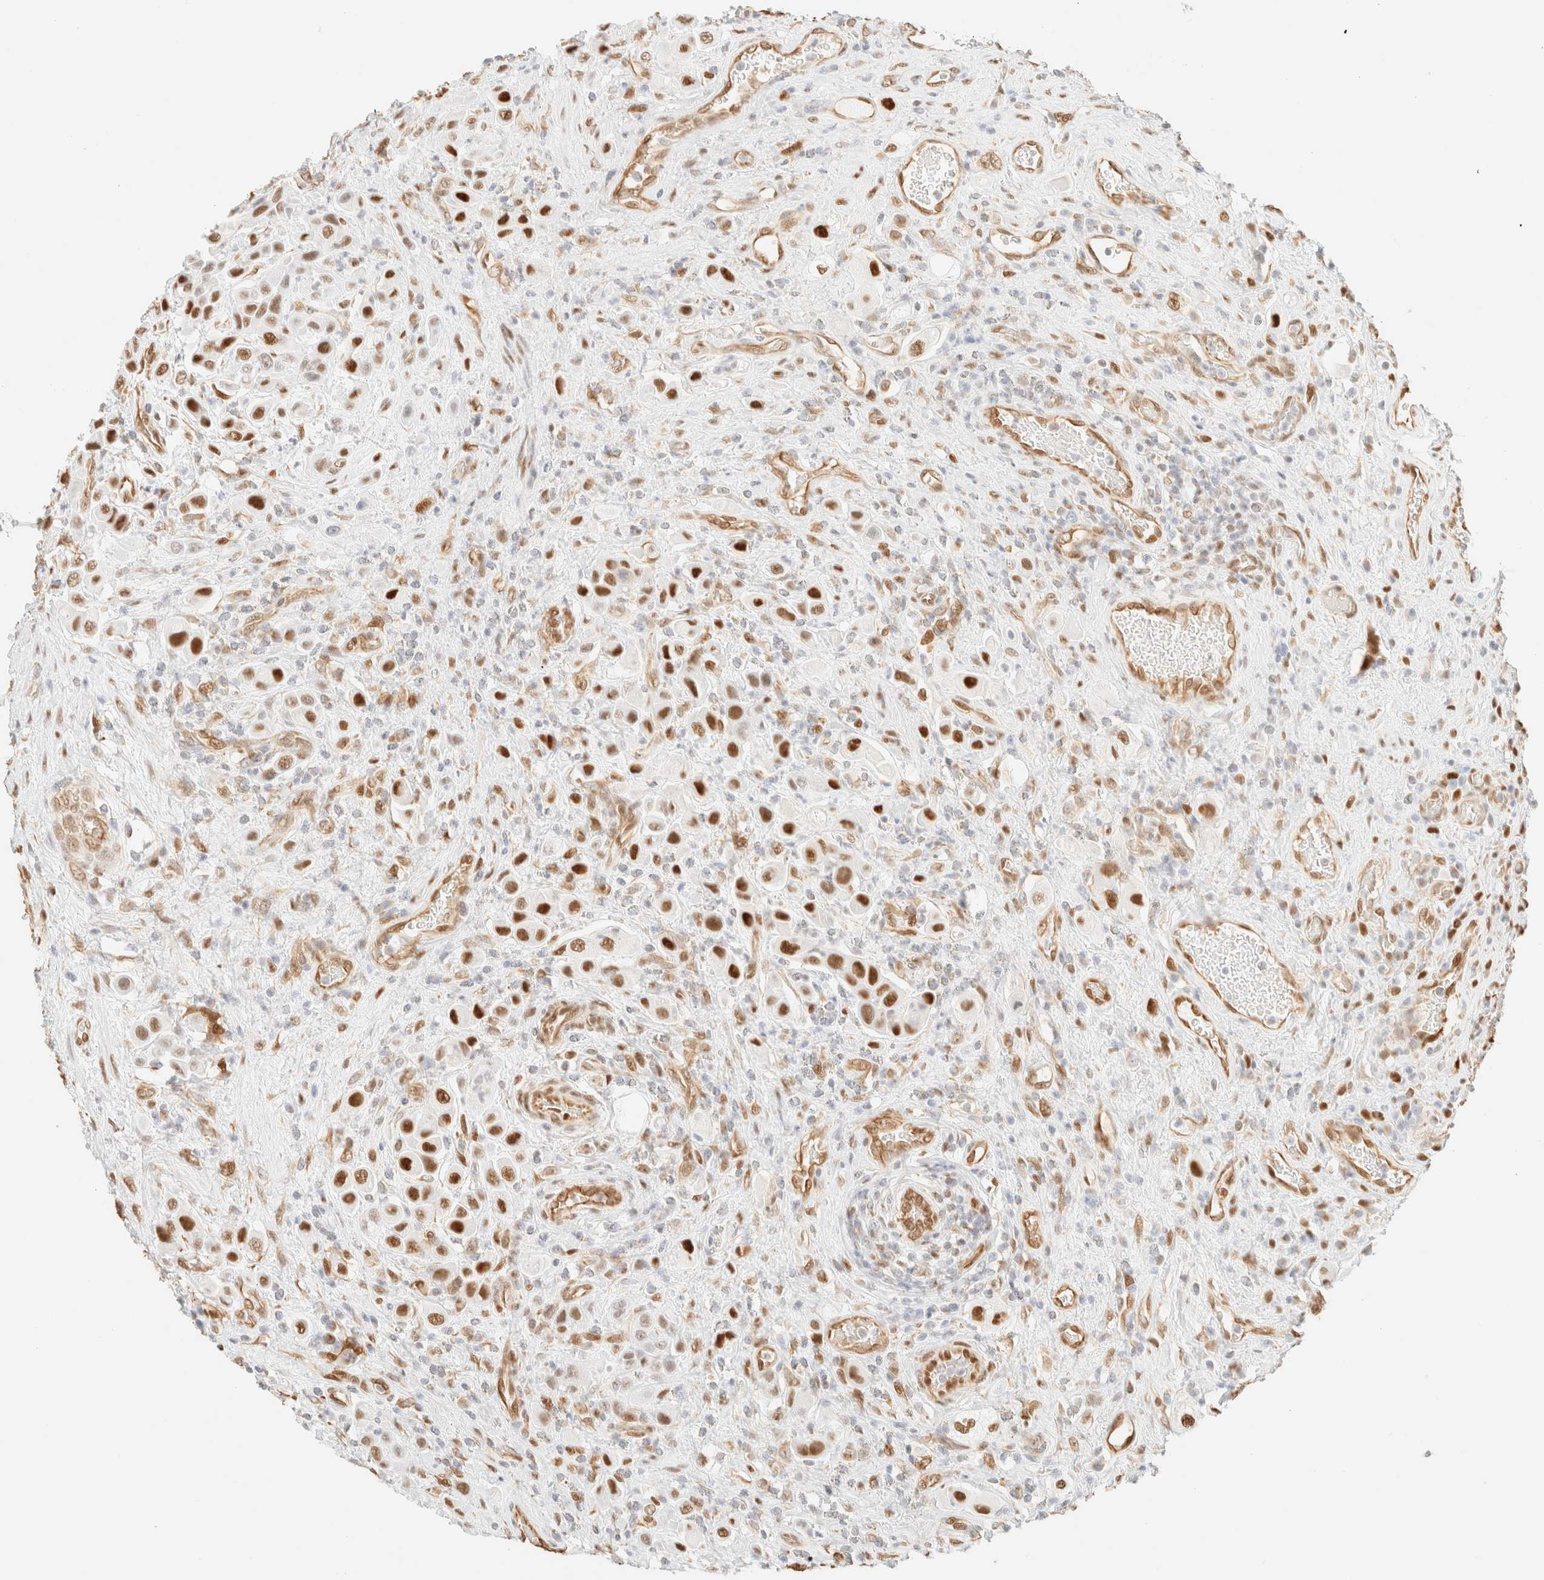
{"staining": {"intensity": "strong", "quantity": ">75%", "location": "nuclear"}, "tissue": "urothelial cancer", "cell_type": "Tumor cells", "image_type": "cancer", "snomed": [{"axis": "morphology", "description": "Urothelial carcinoma, High grade"}, {"axis": "topography", "description": "Urinary bladder"}], "caption": "This image displays immunohistochemistry staining of urothelial carcinoma (high-grade), with high strong nuclear positivity in about >75% of tumor cells.", "gene": "ZSCAN18", "patient": {"sex": "male", "age": 50}}